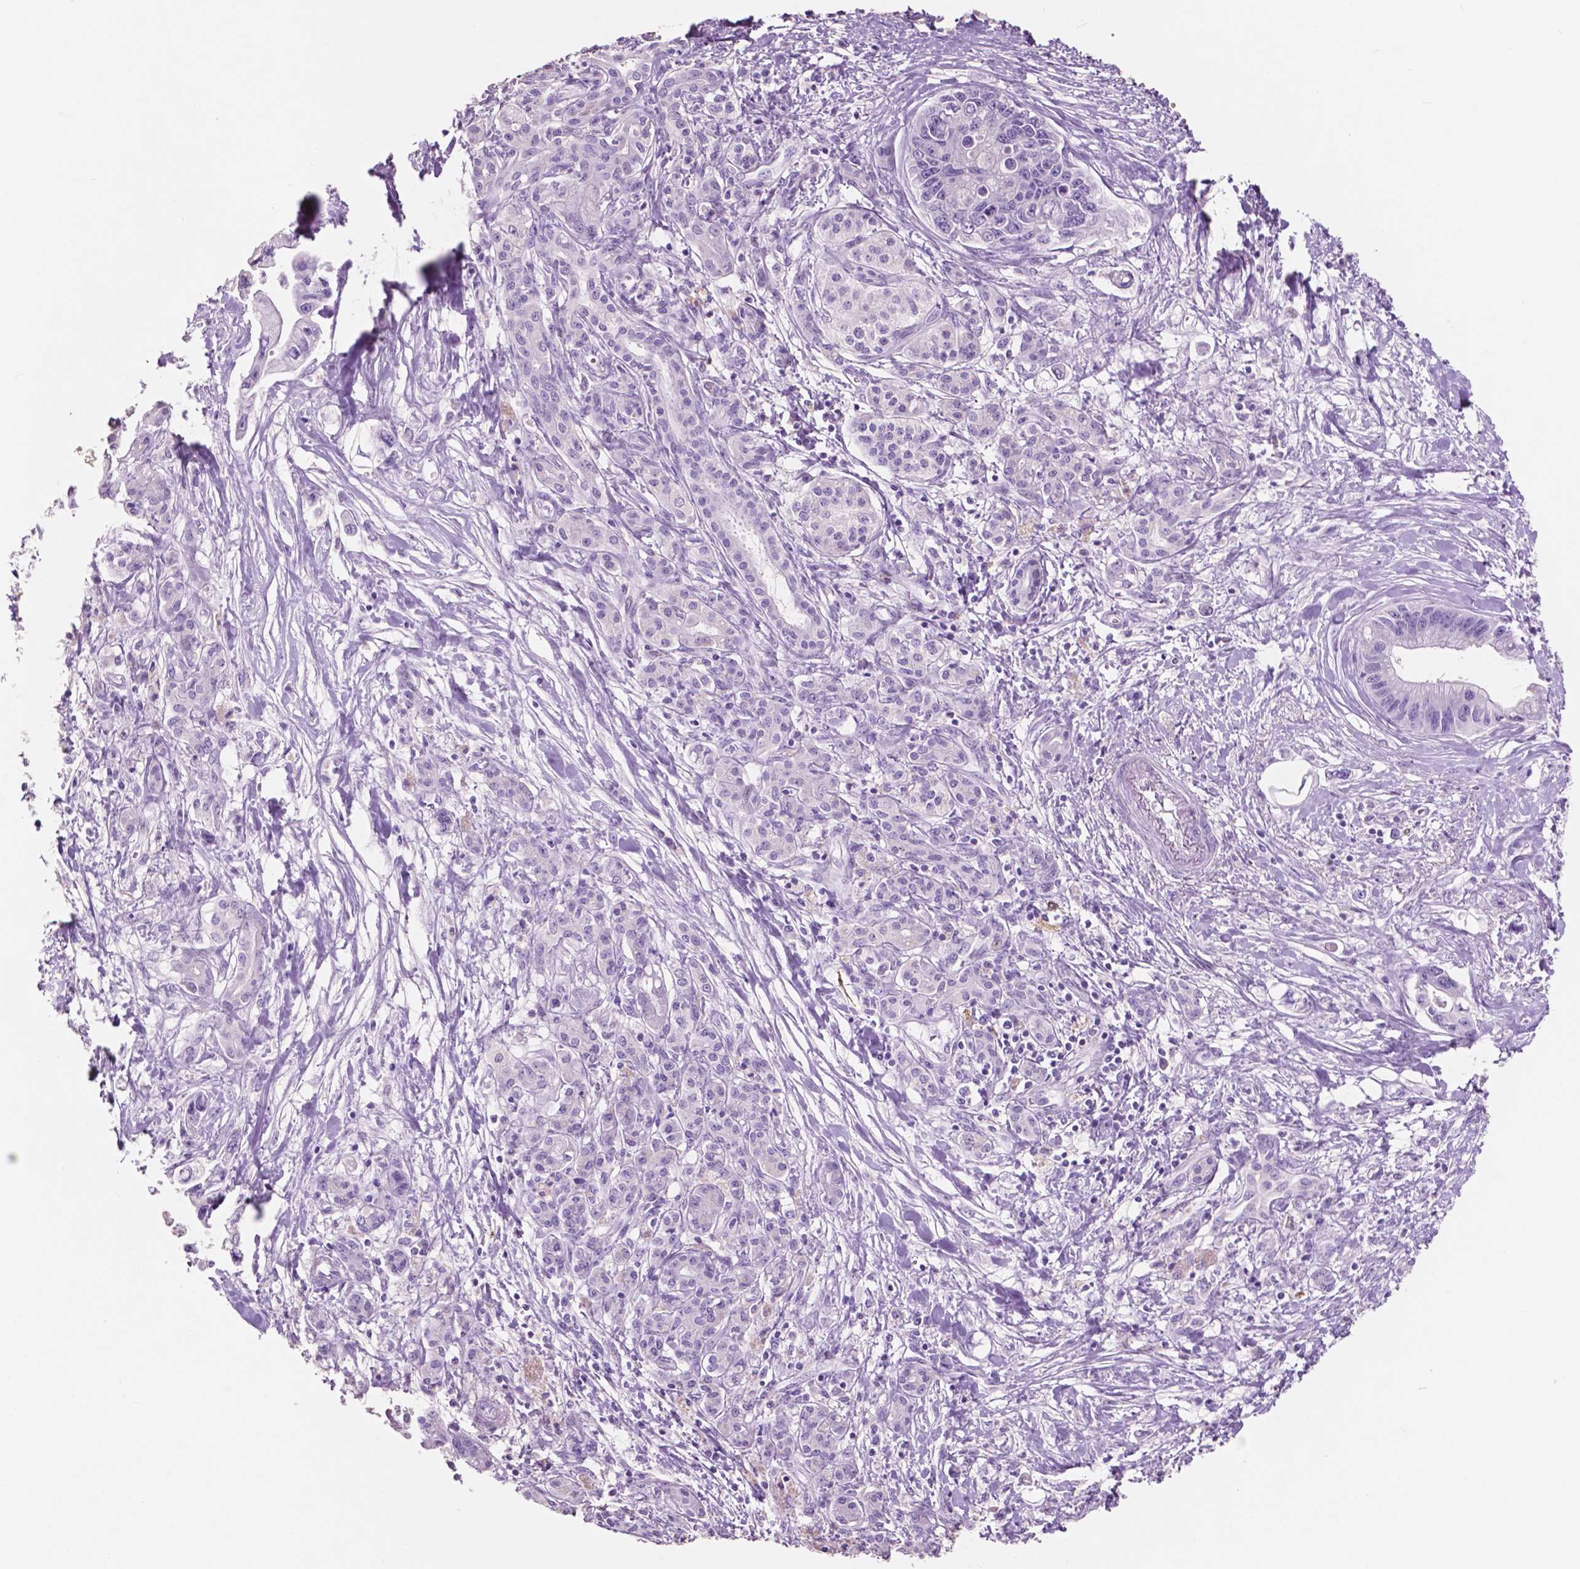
{"staining": {"intensity": "negative", "quantity": "none", "location": "none"}, "tissue": "pancreatic cancer", "cell_type": "Tumor cells", "image_type": "cancer", "snomed": [{"axis": "morphology", "description": "Adenocarcinoma, NOS"}, {"axis": "topography", "description": "Pancreas"}], "caption": "Immunohistochemistry image of pancreatic cancer (adenocarcinoma) stained for a protein (brown), which reveals no expression in tumor cells.", "gene": "IDO1", "patient": {"sex": "male", "age": 61}}